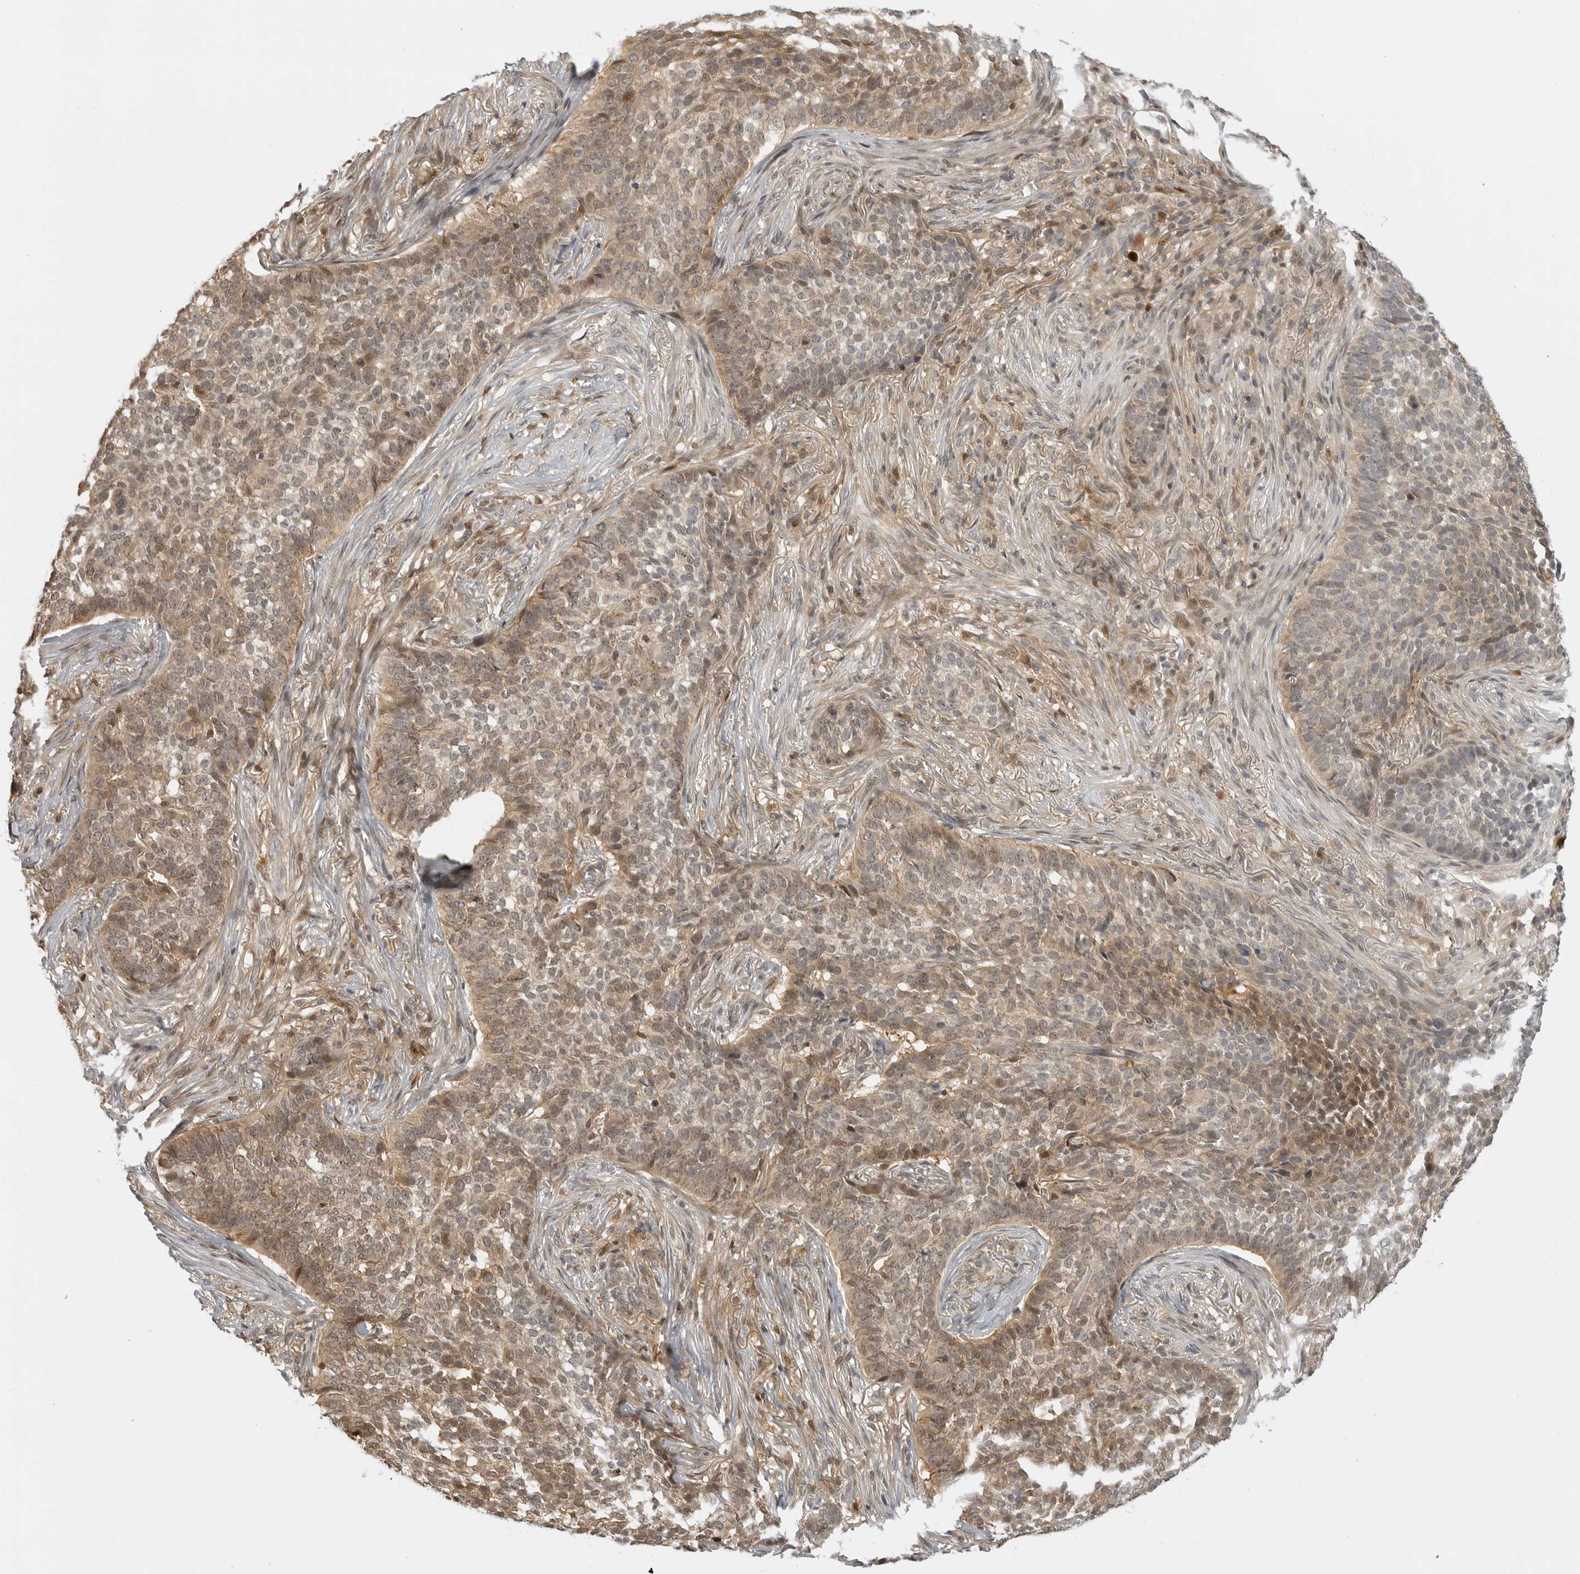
{"staining": {"intensity": "weak", "quantity": ">75%", "location": "cytoplasmic/membranous,nuclear"}, "tissue": "skin cancer", "cell_type": "Tumor cells", "image_type": "cancer", "snomed": [{"axis": "morphology", "description": "Basal cell carcinoma"}, {"axis": "topography", "description": "Skin"}], "caption": "Skin basal cell carcinoma stained for a protein (brown) displays weak cytoplasmic/membranous and nuclear positive positivity in about >75% of tumor cells.", "gene": "CTIF", "patient": {"sex": "male", "age": 85}}